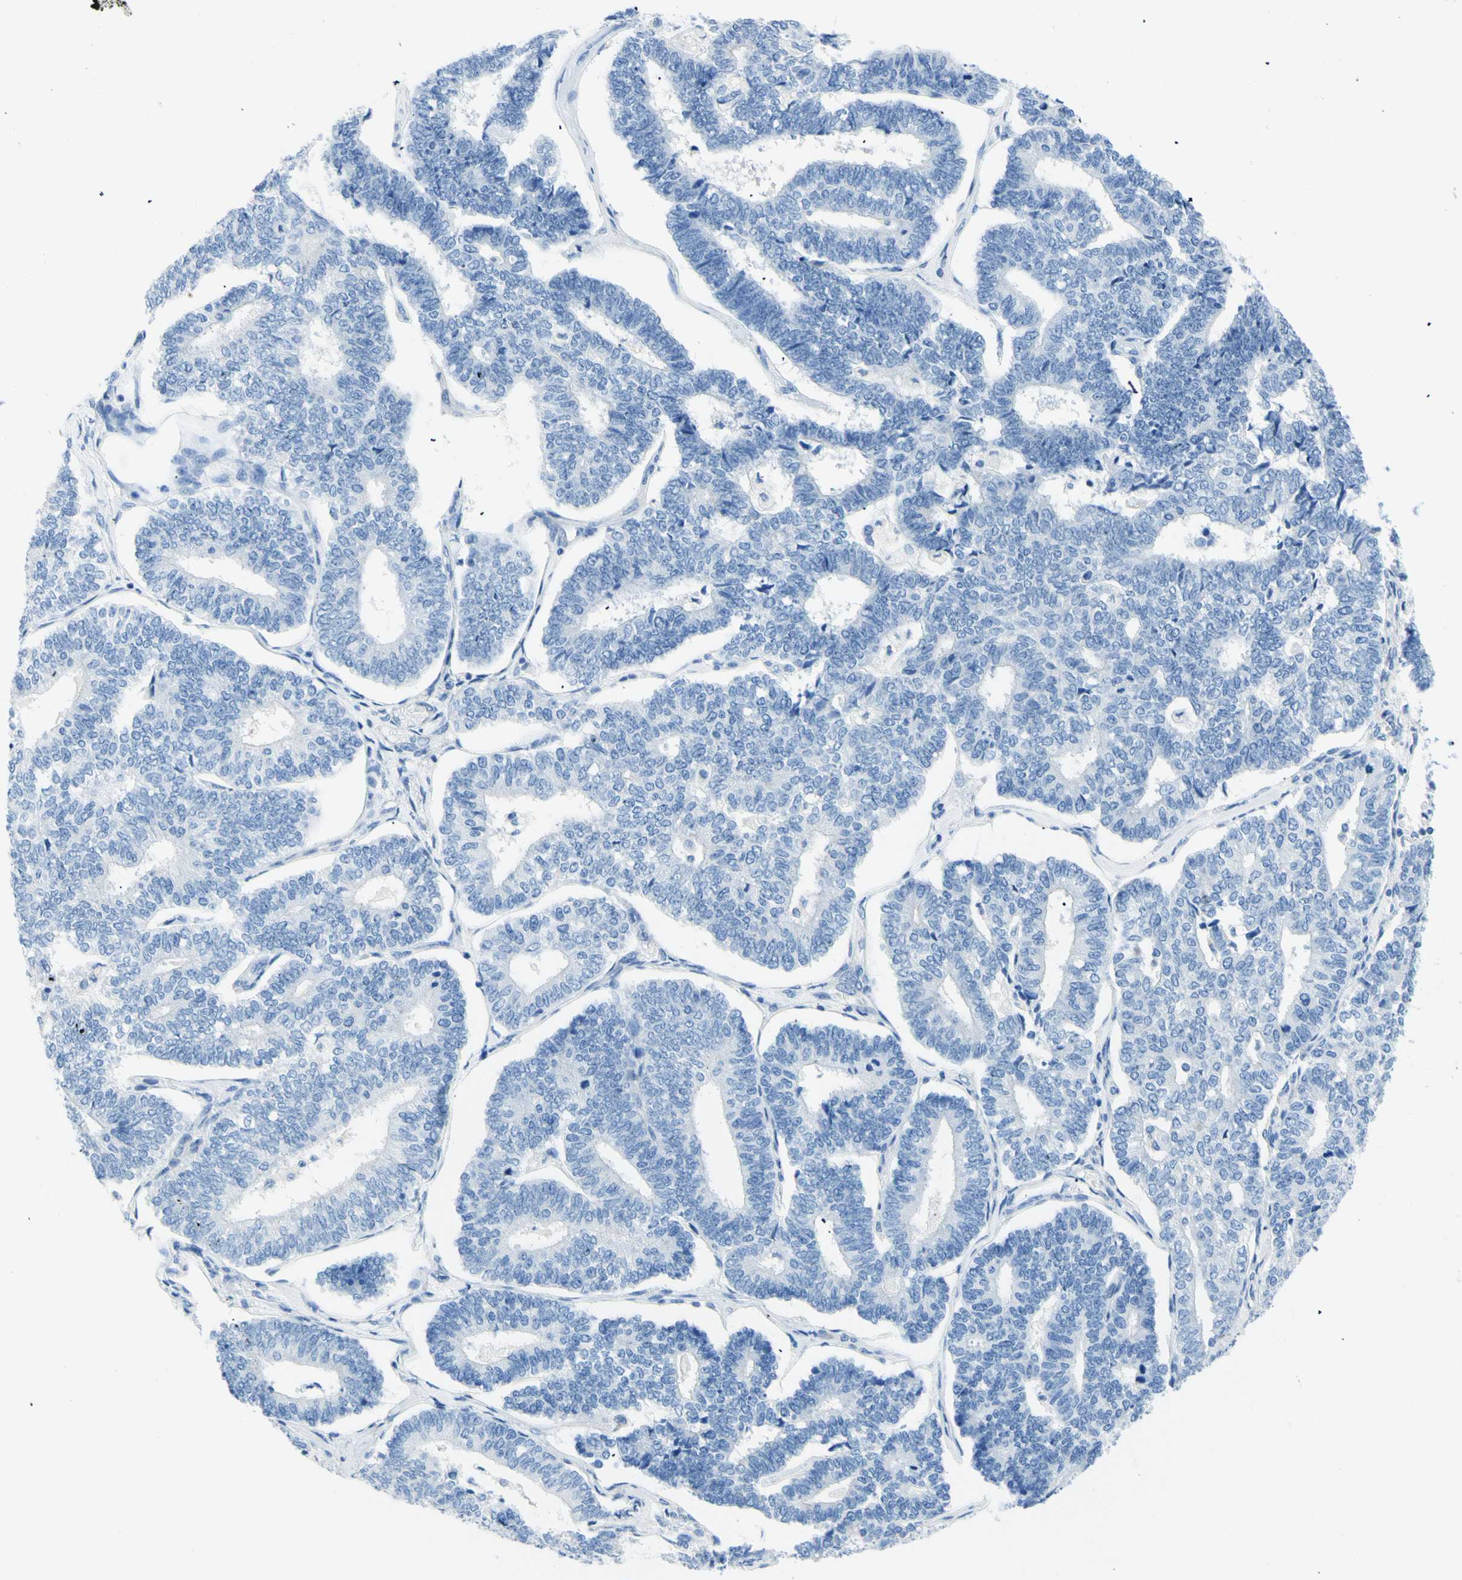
{"staining": {"intensity": "negative", "quantity": "none", "location": "none"}, "tissue": "endometrial cancer", "cell_type": "Tumor cells", "image_type": "cancer", "snomed": [{"axis": "morphology", "description": "Adenocarcinoma, NOS"}, {"axis": "topography", "description": "Endometrium"}], "caption": "Human endometrial cancer stained for a protein using immunohistochemistry (IHC) demonstrates no expression in tumor cells.", "gene": "HPCA", "patient": {"sex": "female", "age": 70}}